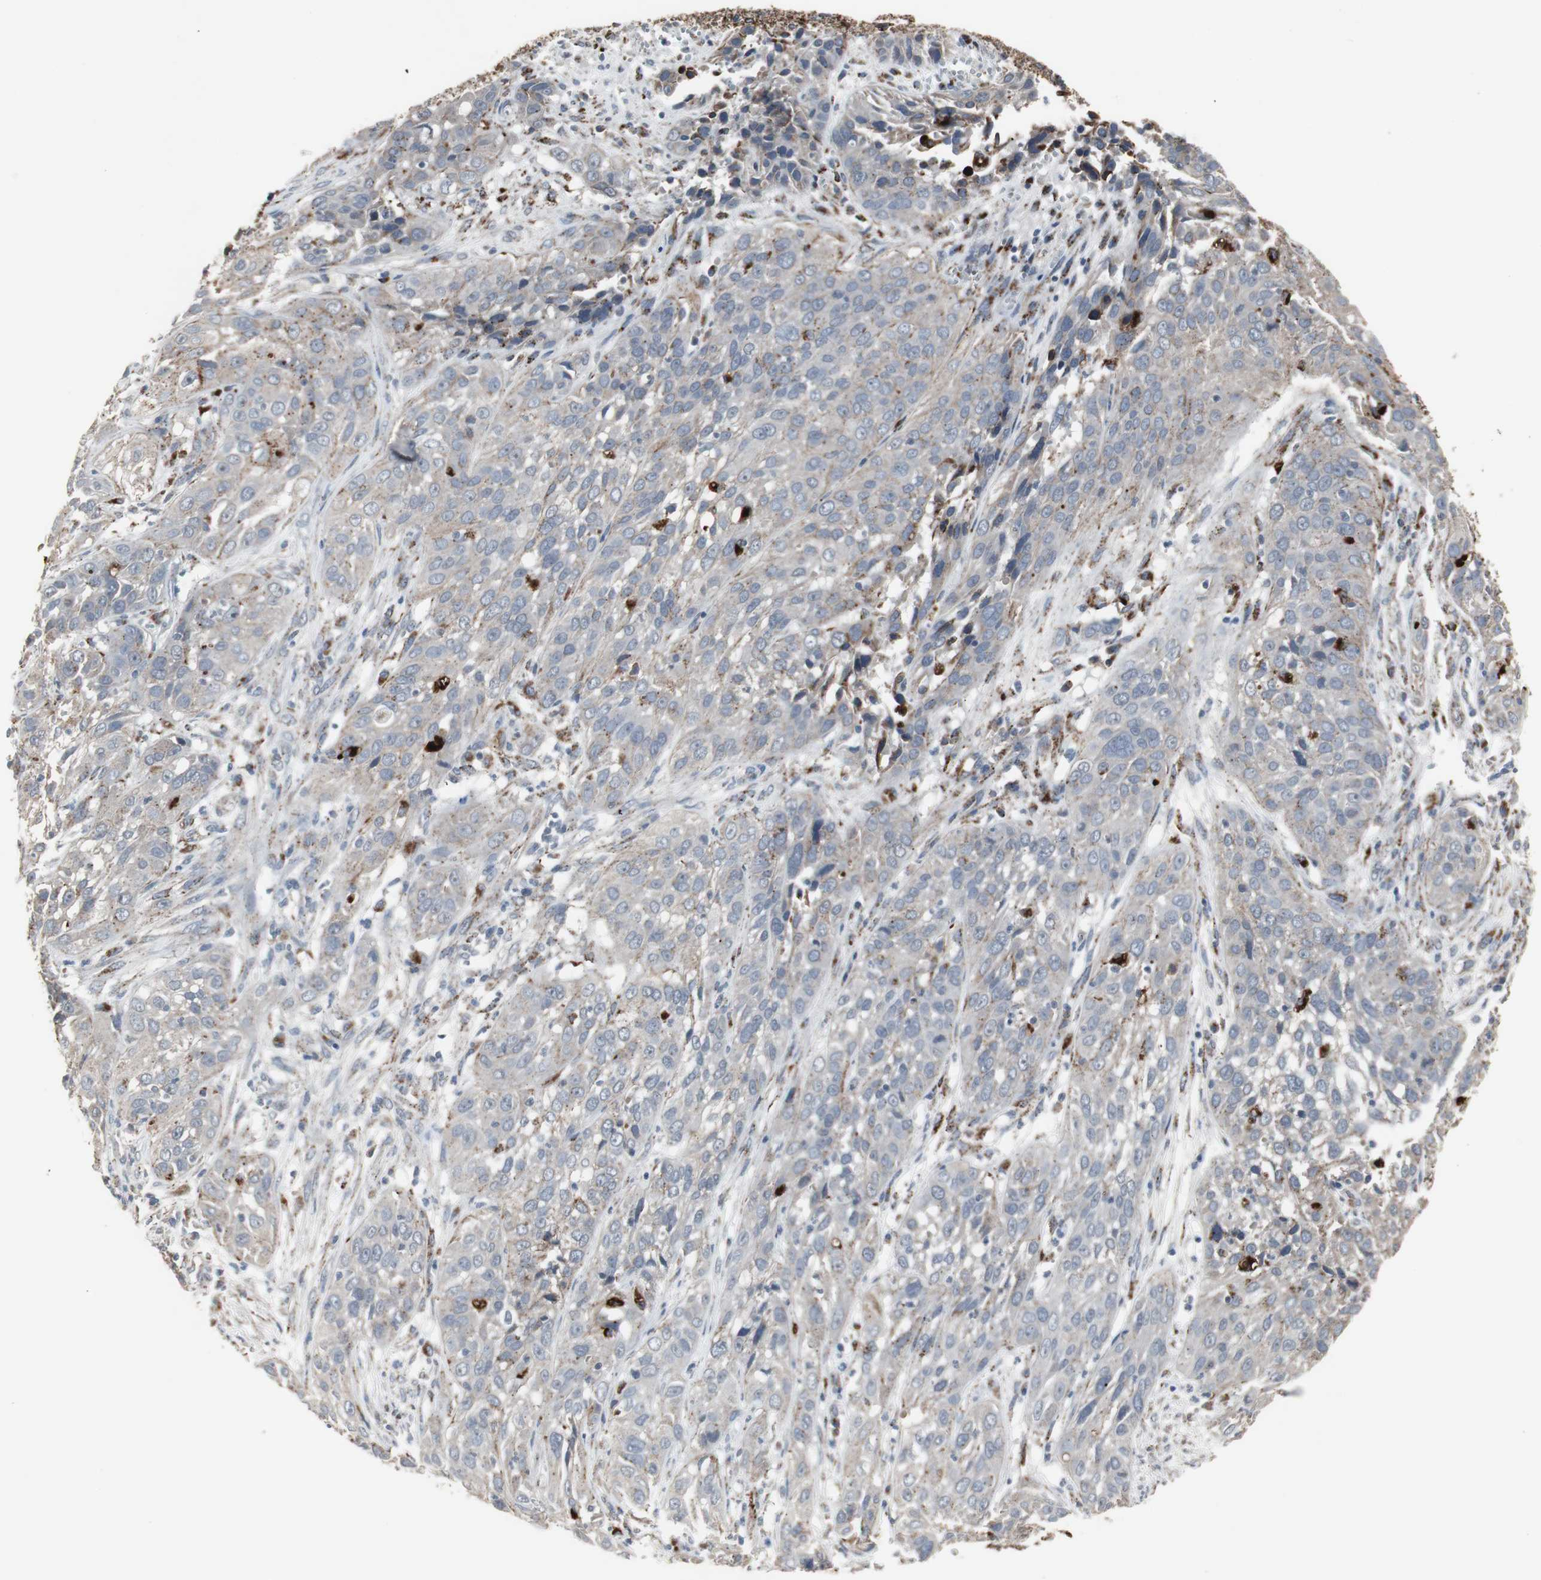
{"staining": {"intensity": "weak", "quantity": "25%-75%", "location": "cytoplasmic/membranous"}, "tissue": "cervical cancer", "cell_type": "Tumor cells", "image_type": "cancer", "snomed": [{"axis": "morphology", "description": "Squamous cell carcinoma, NOS"}, {"axis": "topography", "description": "Cervix"}], "caption": "This is a histology image of immunohistochemistry (IHC) staining of squamous cell carcinoma (cervical), which shows weak staining in the cytoplasmic/membranous of tumor cells.", "gene": "GBA1", "patient": {"sex": "female", "age": 32}}